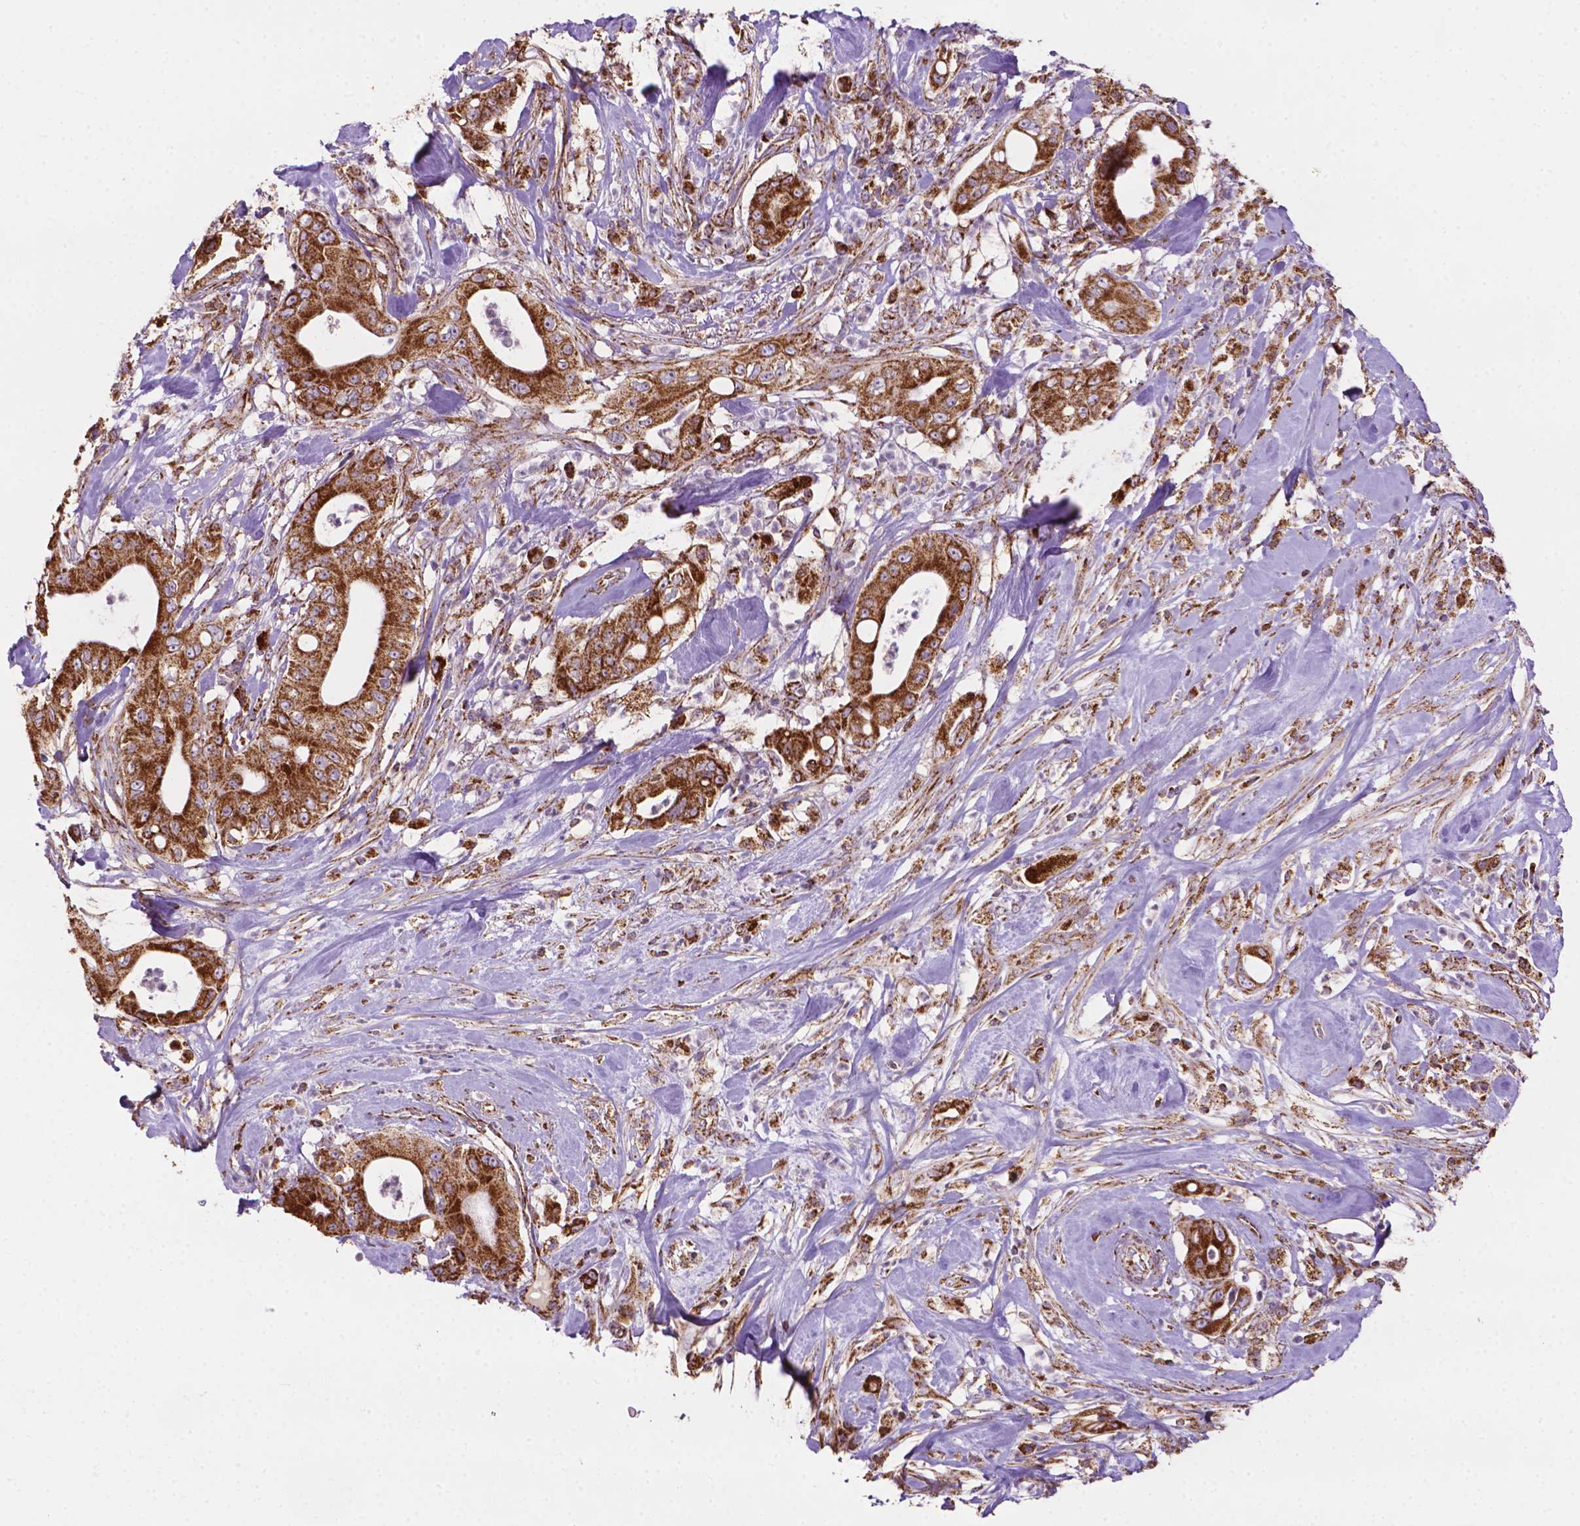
{"staining": {"intensity": "strong", "quantity": ">75%", "location": "cytoplasmic/membranous"}, "tissue": "pancreatic cancer", "cell_type": "Tumor cells", "image_type": "cancer", "snomed": [{"axis": "morphology", "description": "Adenocarcinoma, NOS"}, {"axis": "topography", "description": "Pancreas"}], "caption": "A high-resolution micrograph shows immunohistochemistry (IHC) staining of adenocarcinoma (pancreatic), which shows strong cytoplasmic/membranous staining in about >75% of tumor cells.", "gene": "ILVBL", "patient": {"sex": "male", "age": 71}}